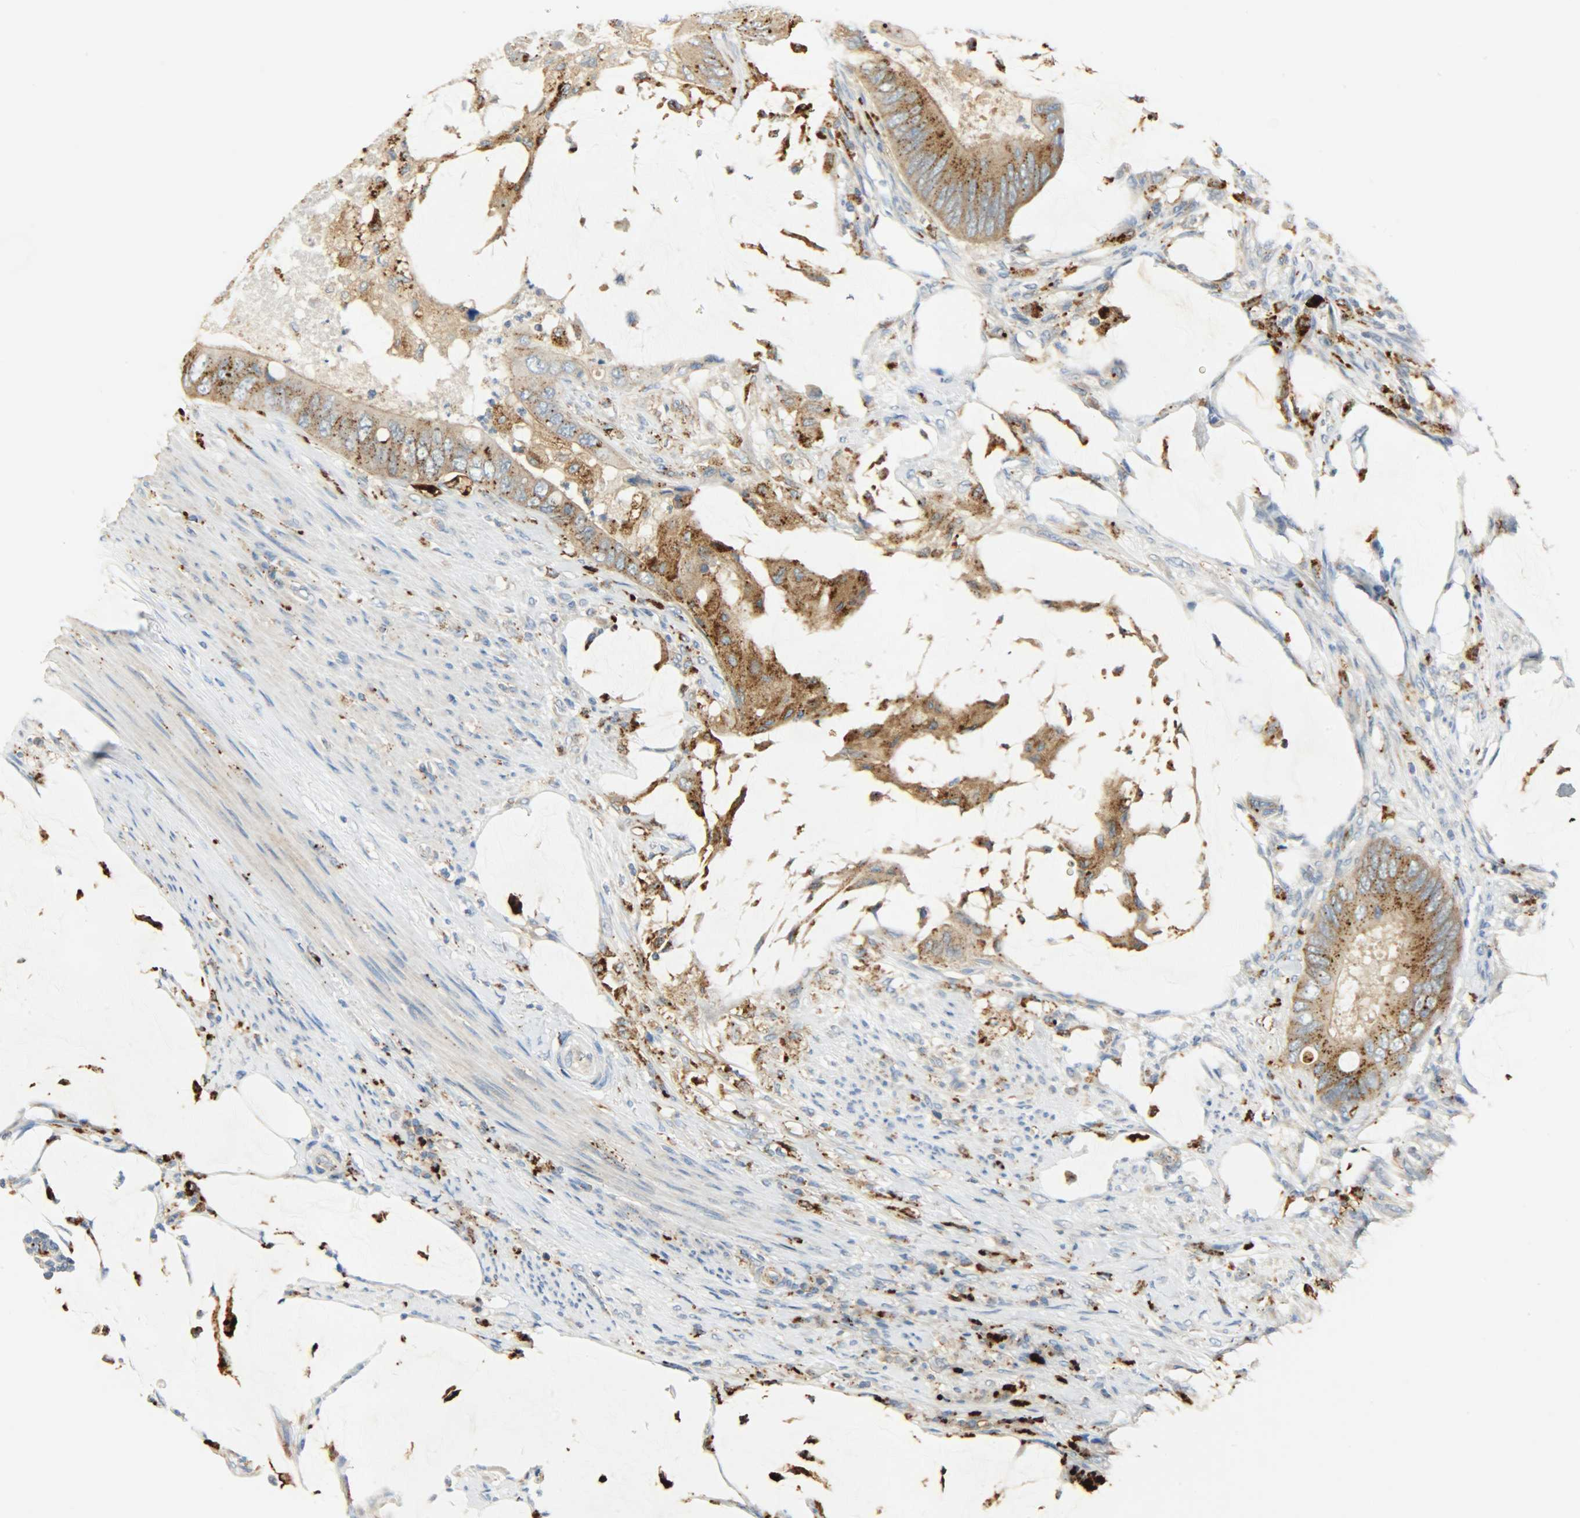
{"staining": {"intensity": "moderate", "quantity": ">75%", "location": "cytoplasmic/membranous"}, "tissue": "colorectal cancer", "cell_type": "Tumor cells", "image_type": "cancer", "snomed": [{"axis": "morphology", "description": "Adenocarcinoma, NOS"}, {"axis": "topography", "description": "Rectum"}], "caption": "The image displays staining of colorectal adenocarcinoma, revealing moderate cytoplasmic/membranous protein expression (brown color) within tumor cells.", "gene": "ASAH1", "patient": {"sex": "female", "age": 77}}